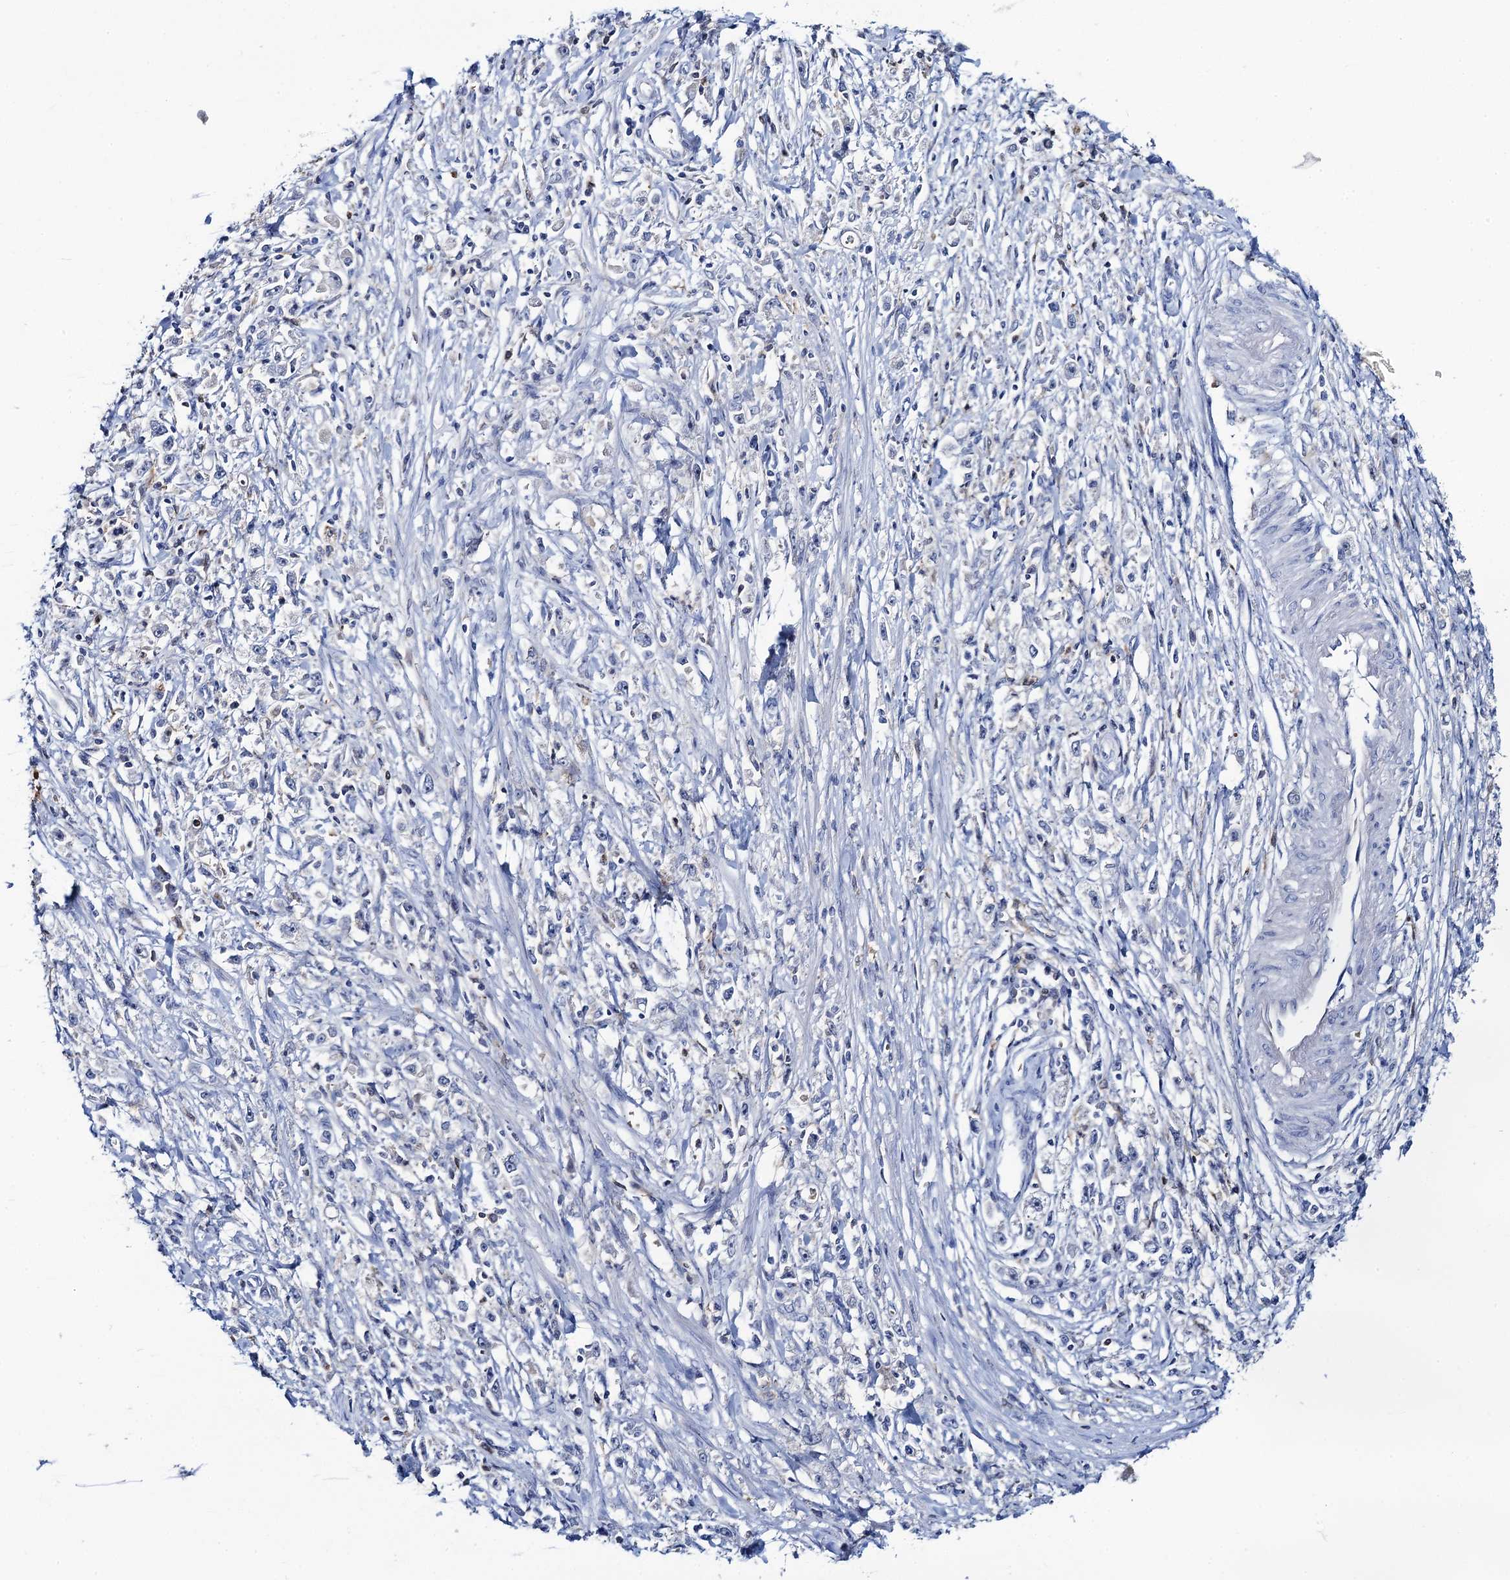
{"staining": {"intensity": "negative", "quantity": "none", "location": "none"}, "tissue": "stomach cancer", "cell_type": "Tumor cells", "image_type": "cancer", "snomed": [{"axis": "morphology", "description": "Adenocarcinoma, NOS"}, {"axis": "topography", "description": "Stomach"}], "caption": "This micrograph is of stomach cancer stained with immunohistochemistry (IHC) to label a protein in brown with the nuclei are counter-stained blue. There is no expression in tumor cells.", "gene": "FAH", "patient": {"sex": "female", "age": 59}}